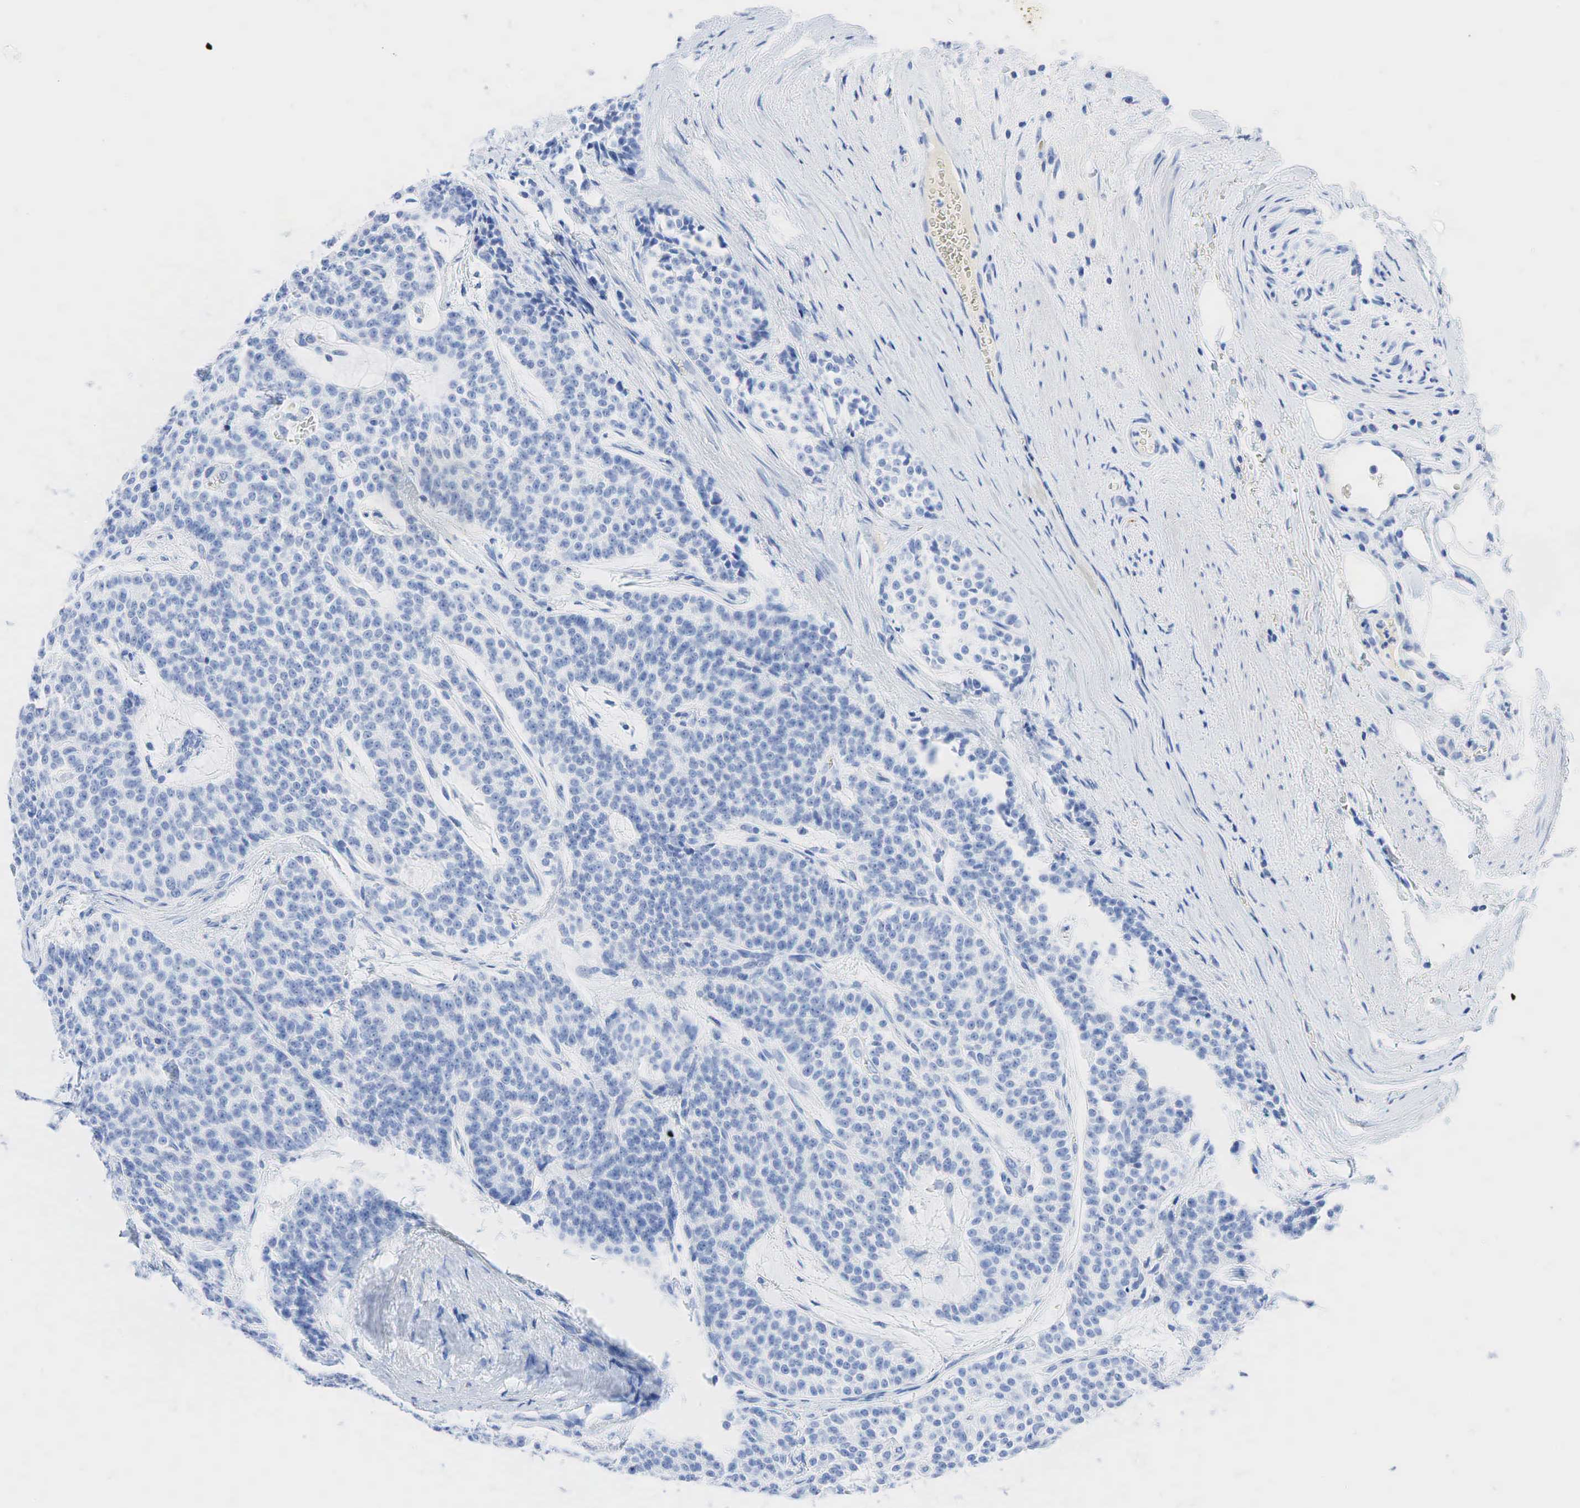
{"staining": {"intensity": "negative", "quantity": "none", "location": "none"}, "tissue": "carcinoid", "cell_type": "Tumor cells", "image_type": "cancer", "snomed": [{"axis": "morphology", "description": "Carcinoid, malignant, NOS"}, {"axis": "topography", "description": "Stomach"}], "caption": "High magnification brightfield microscopy of carcinoid stained with DAB (brown) and counterstained with hematoxylin (blue): tumor cells show no significant positivity.", "gene": "INHA", "patient": {"sex": "female", "age": 76}}